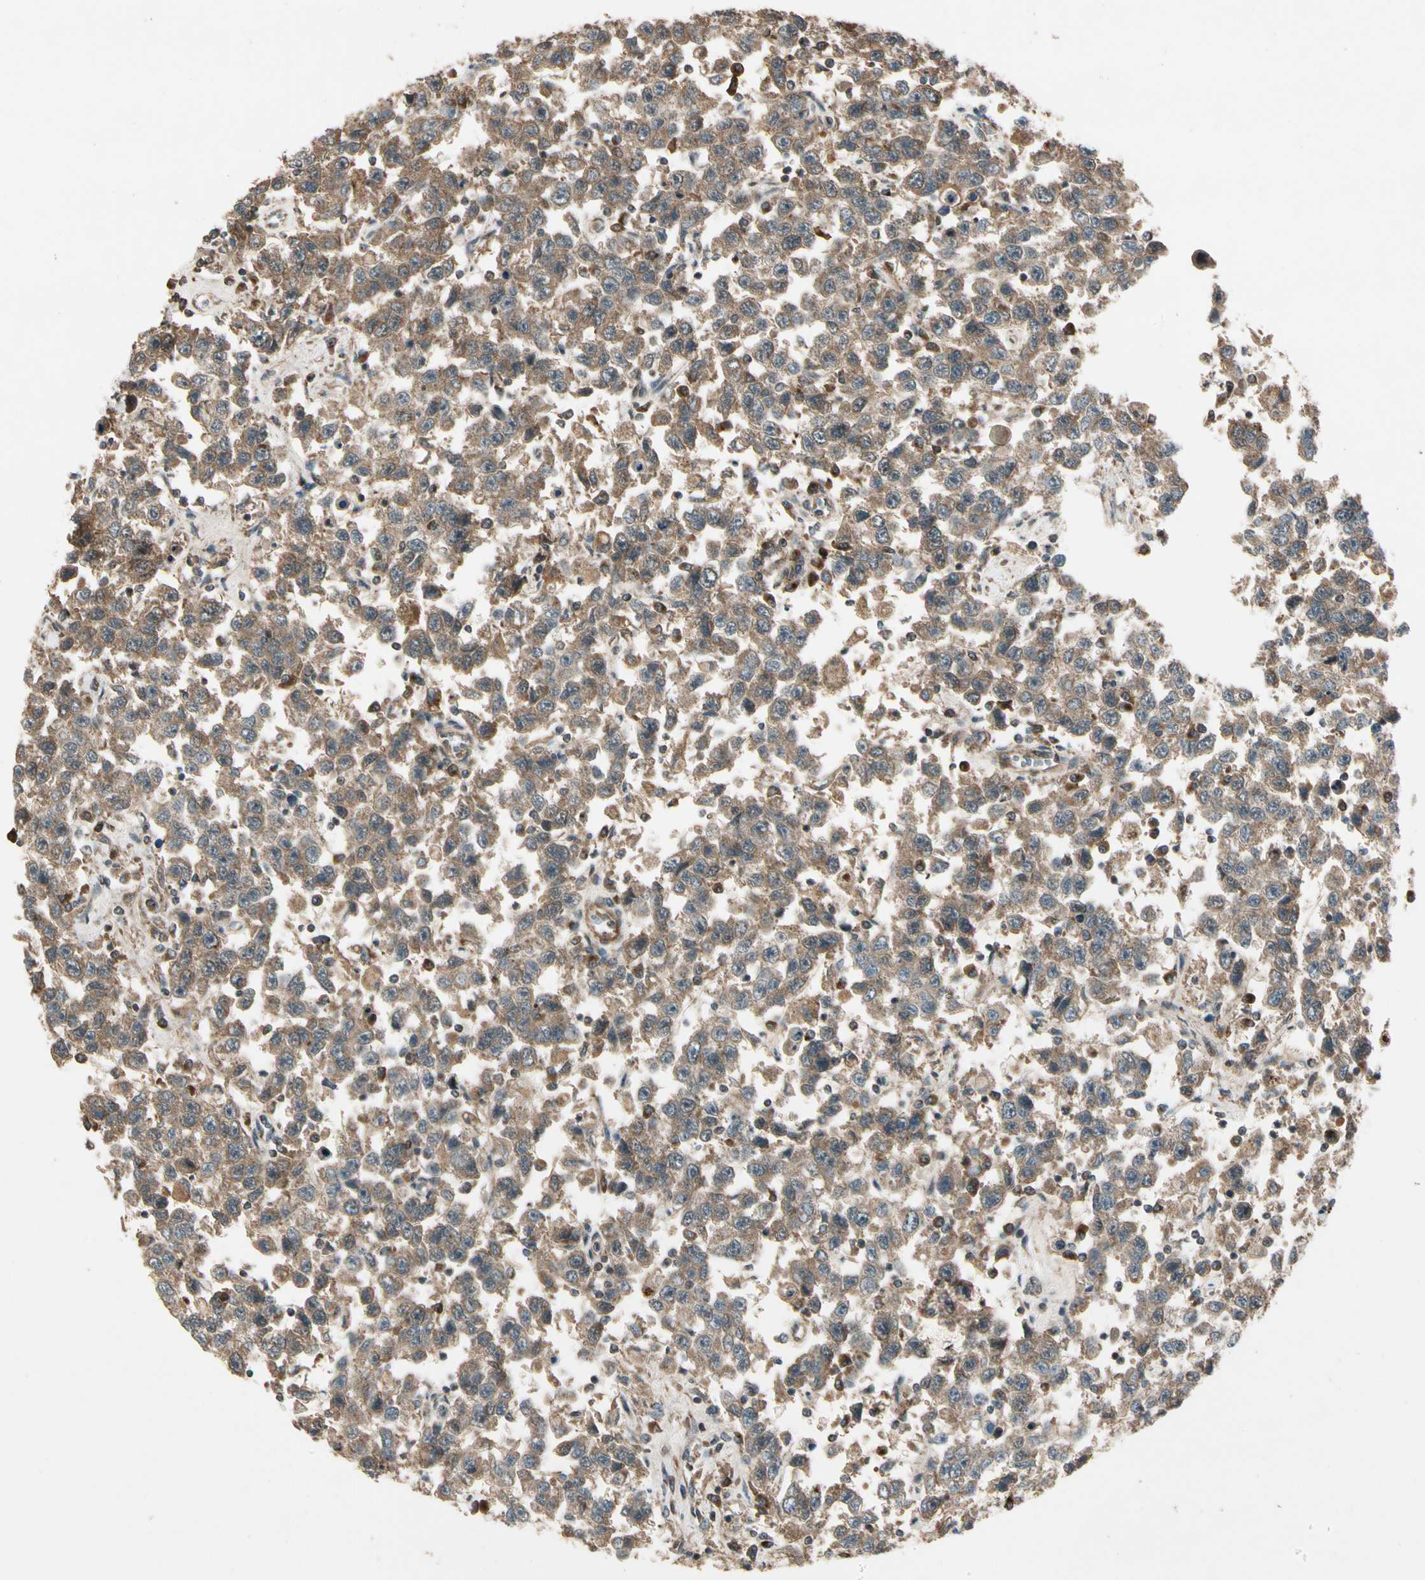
{"staining": {"intensity": "weak", "quantity": ">75%", "location": "cytoplasmic/membranous"}, "tissue": "testis cancer", "cell_type": "Tumor cells", "image_type": "cancer", "snomed": [{"axis": "morphology", "description": "Seminoma, NOS"}, {"axis": "topography", "description": "Testis"}], "caption": "Immunohistochemistry (IHC) micrograph of testis cancer stained for a protein (brown), which exhibits low levels of weak cytoplasmic/membranous positivity in approximately >75% of tumor cells.", "gene": "GCK", "patient": {"sex": "male", "age": 41}}